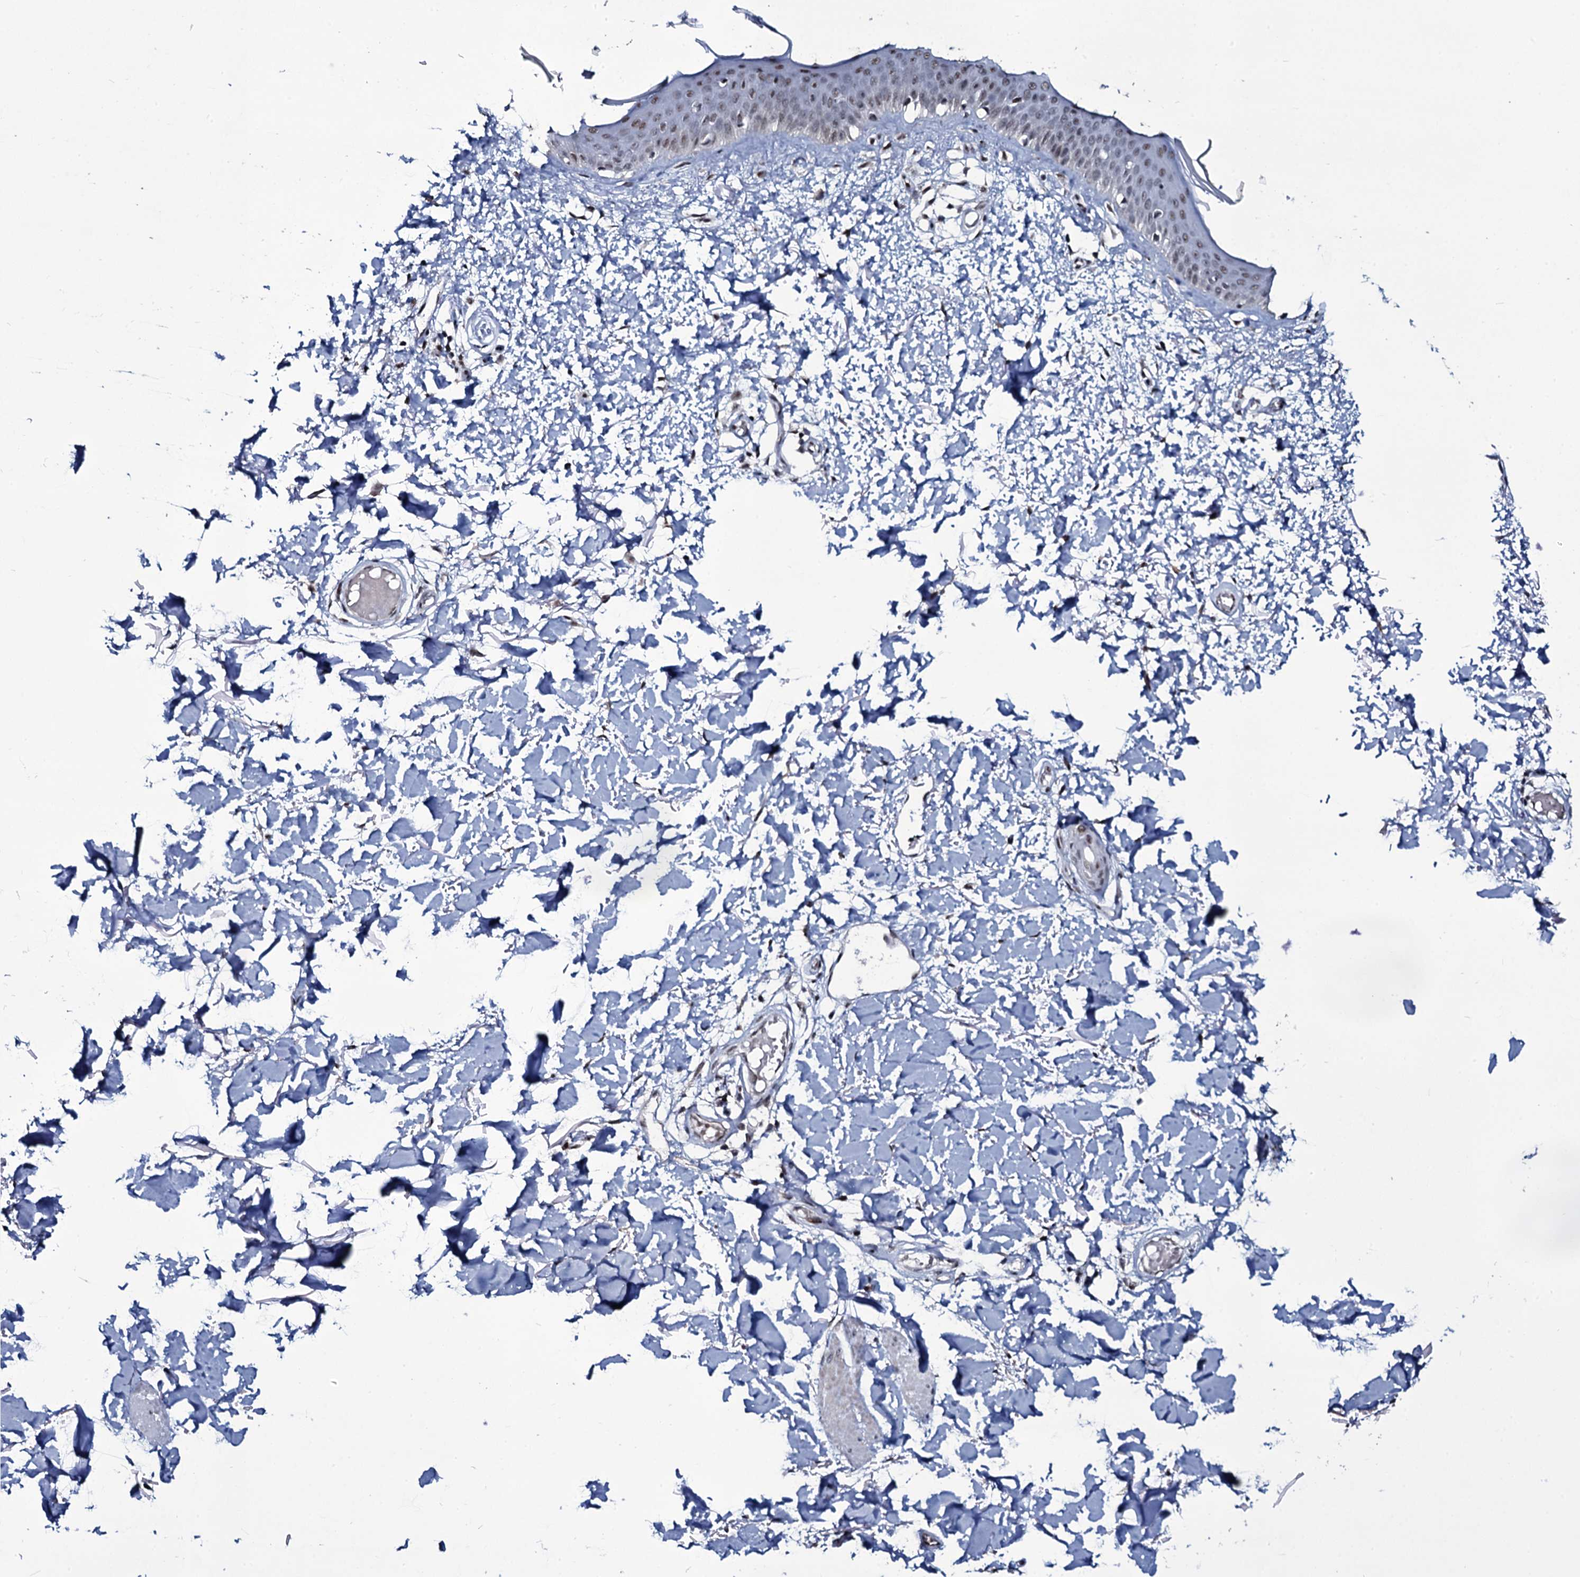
{"staining": {"intensity": "moderate", "quantity": ">75%", "location": "nuclear"}, "tissue": "skin", "cell_type": "Fibroblasts", "image_type": "normal", "snomed": [{"axis": "morphology", "description": "Normal tissue, NOS"}, {"axis": "topography", "description": "Skin"}], "caption": "This histopathology image demonstrates IHC staining of unremarkable skin, with medium moderate nuclear staining in approximately >75% of fibroblasts.", "gene": "ZMIZ2", "patient": {"sex": "male", "age": 62}}